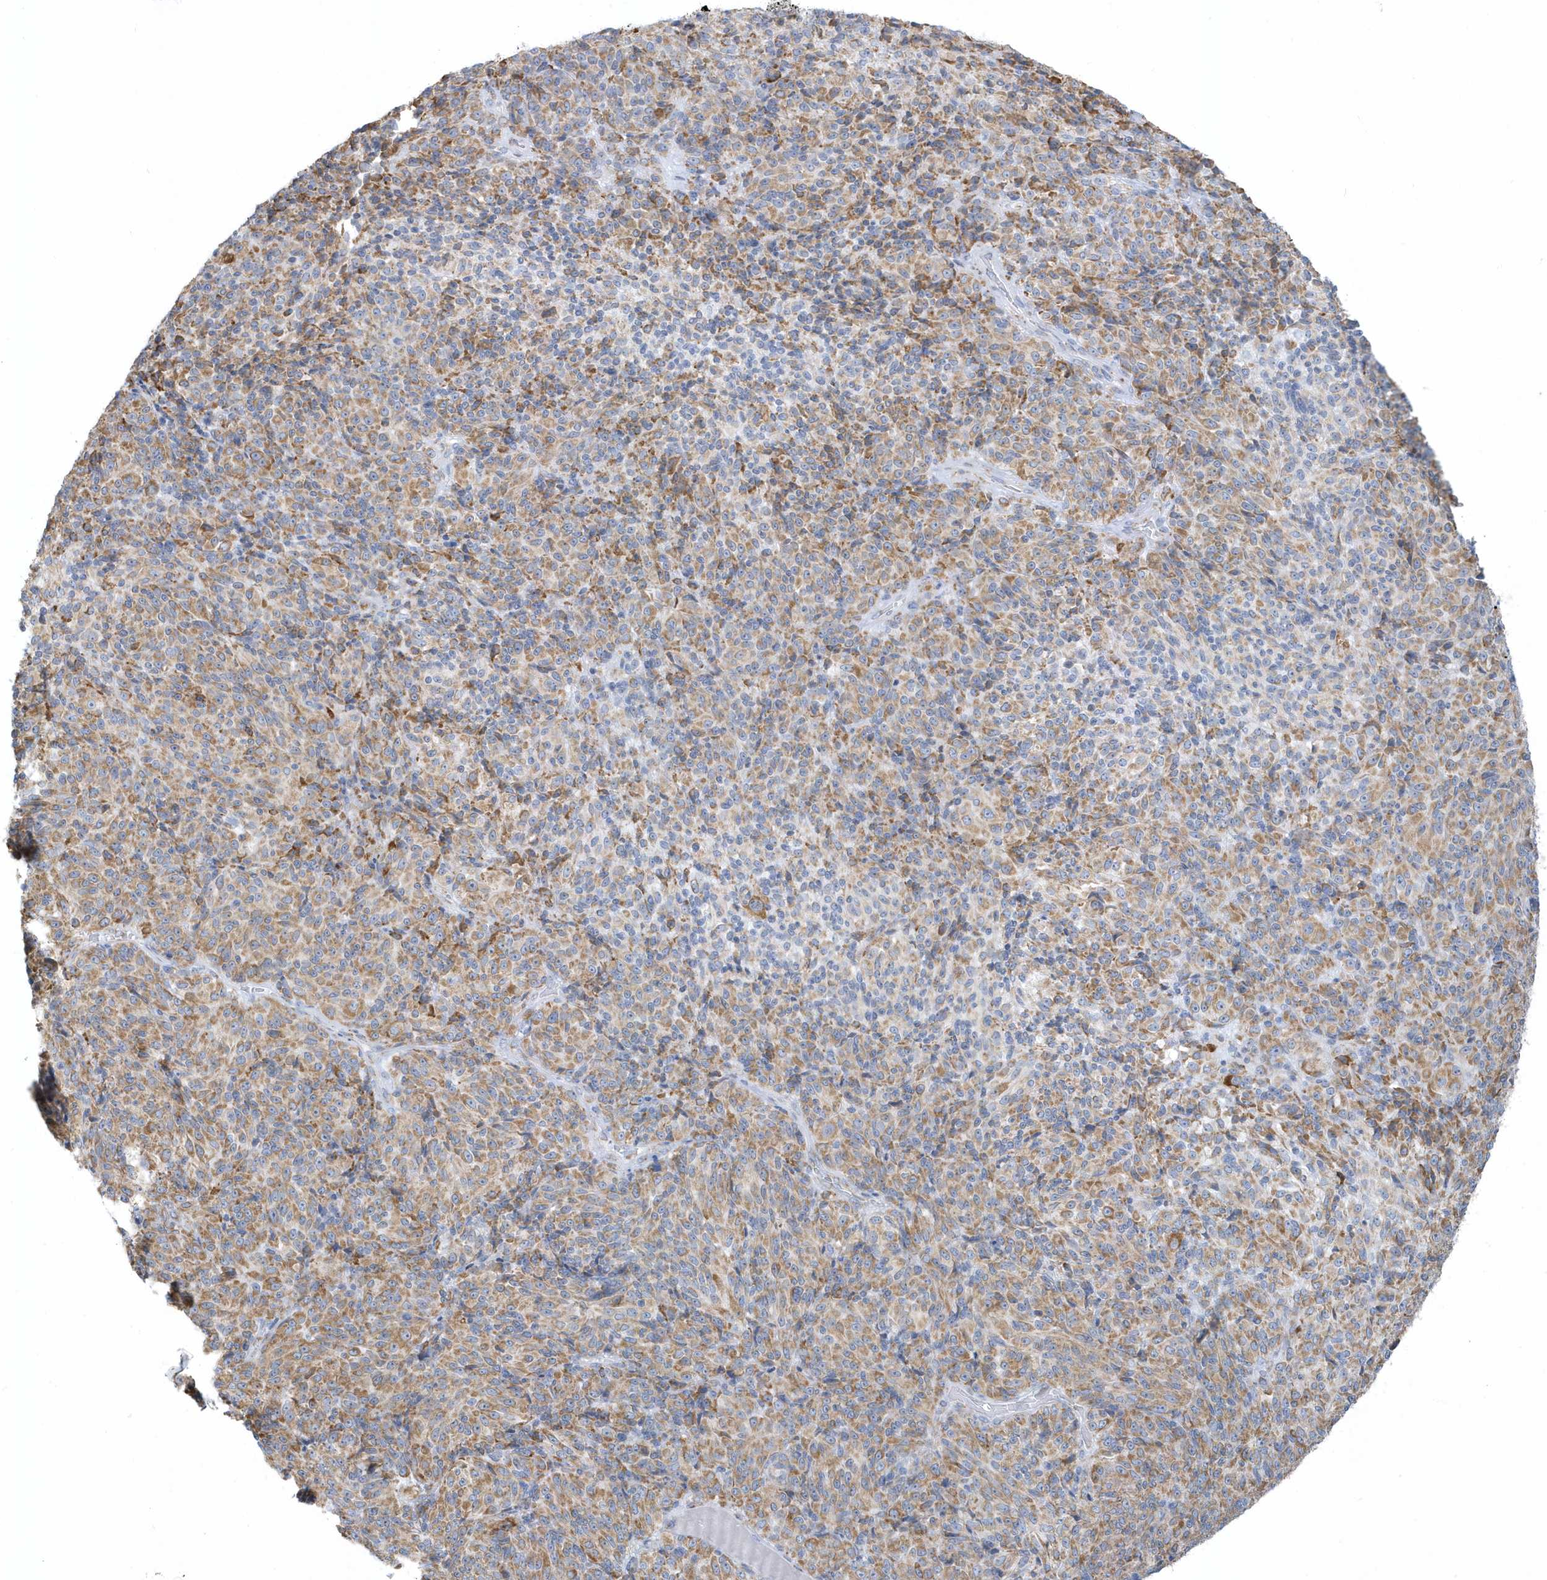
{"staining": {"intensity": "moderate", "quantity": ">75%", "location": "cytoplasmic/membranous"}, "tissue": "melanoma", "cell_type": "Tumor cells", "image_type": "cancer", "snomed": [{"axis": "morphology", "description": "Malignant melanoma, Metastatic site"}, {"axis": "topography", "description": "Brain"}], "caption": "The micrograph exhibits a brown stain indicating the presence of a protein in the cytoplasmic/membranous of tumor cells in malignant melanoma (metastatic site). (DAB IHC, brown staining for protein, blue staining for nuclei).", "gene": "DCAF1", "patient": {"sex": "female", "age": 56}}